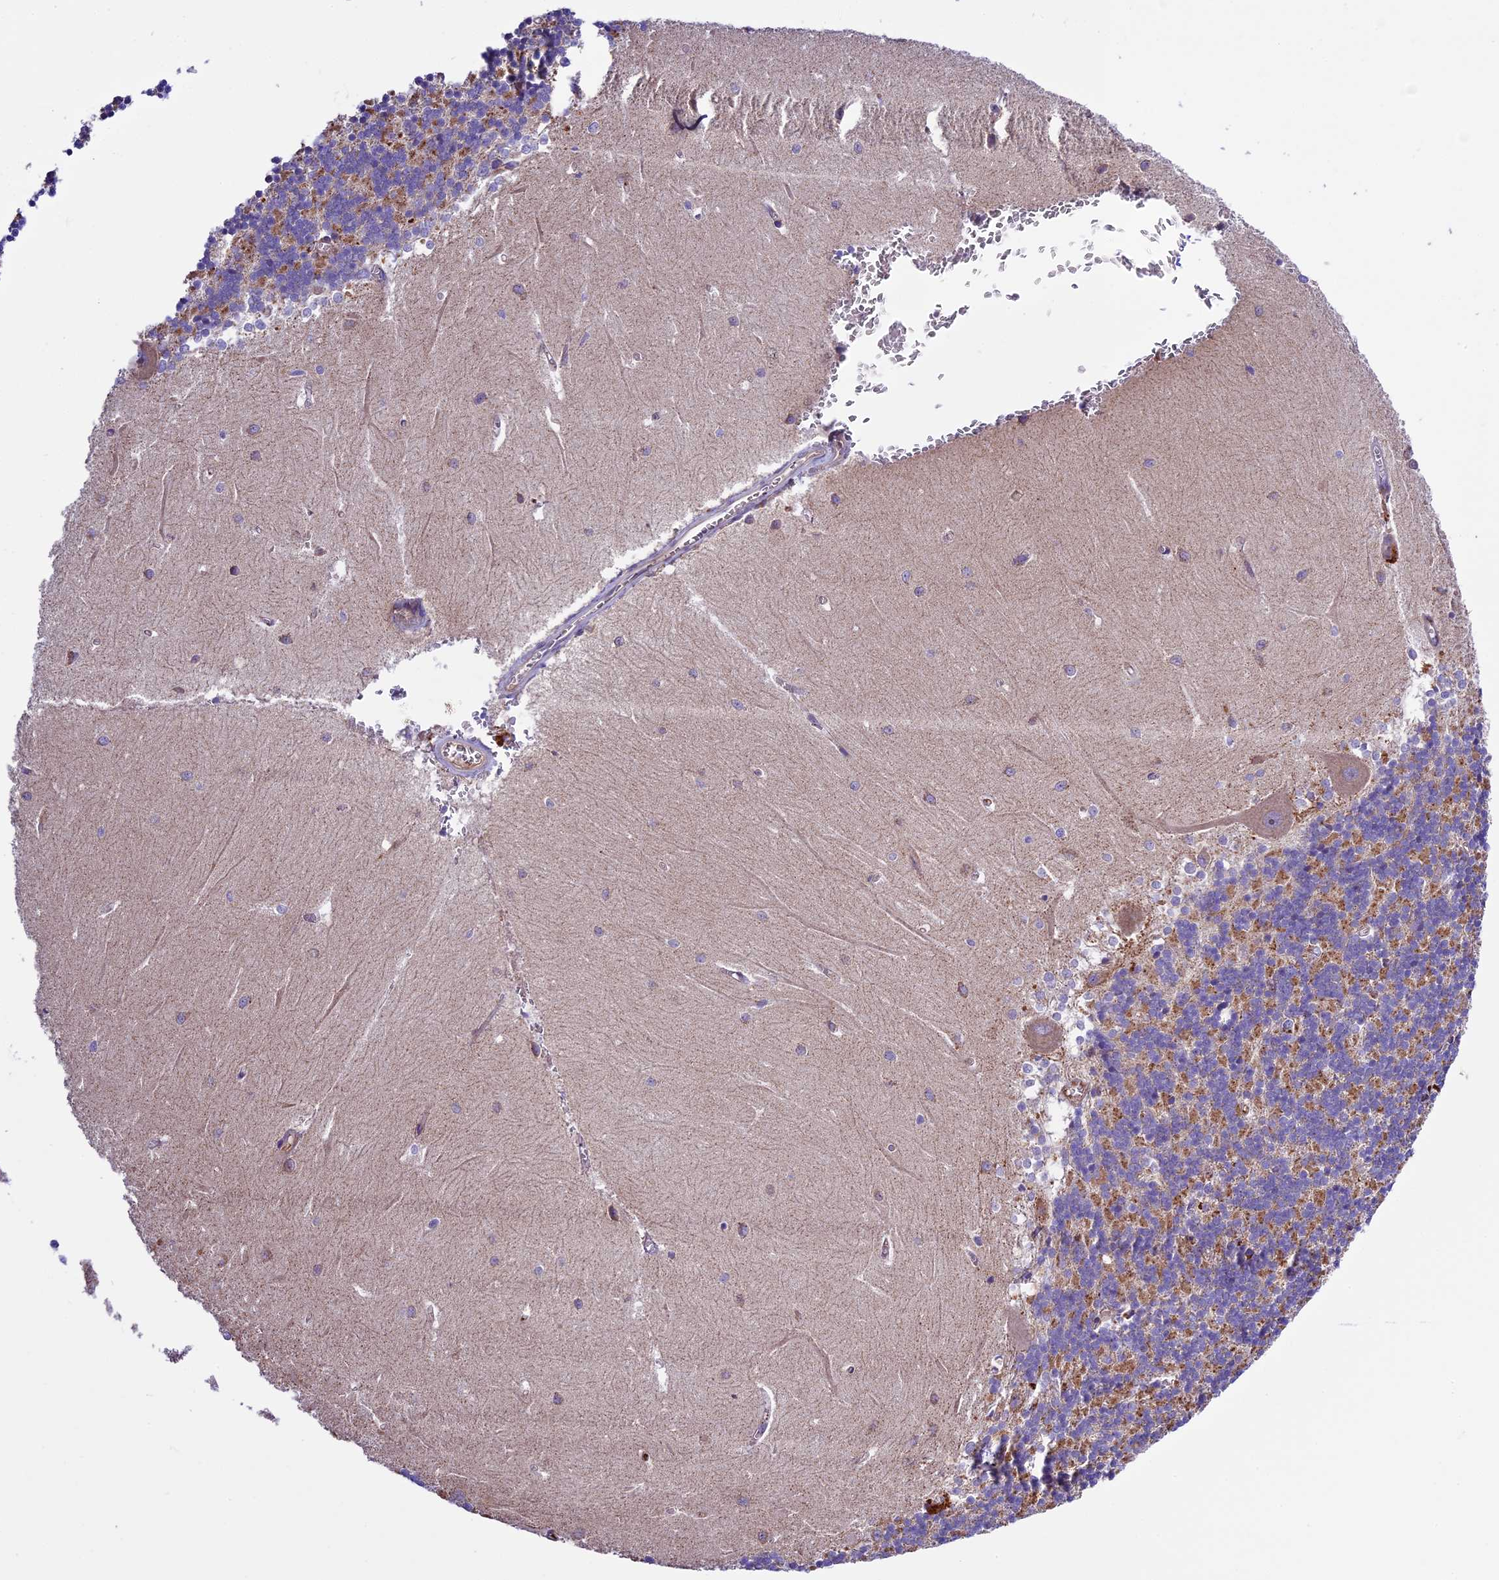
{"staining": {"intensity": "moderate", "quantity": "25%-75%", "location": "cytoplasmic/membranous"}, "tissue": "cerebellum", "cell_type": "Cells in granular layer", "image_type": "normal", "snomed": [{"axis": "morphology", "description": "Normal tissue, NOS"}, {"axis": "topography", "description": "Cerebellum"}], "caption": "Moderate cytoplasmic/membranous protein staining is identified in approximately 25%-75% of cells in granular layer in cerebellum. (brown staining indicates protein expression, while blue staining denotes nuclei).", "gene": "METTL22", "patient": {"sex": "male", "age": 37}}